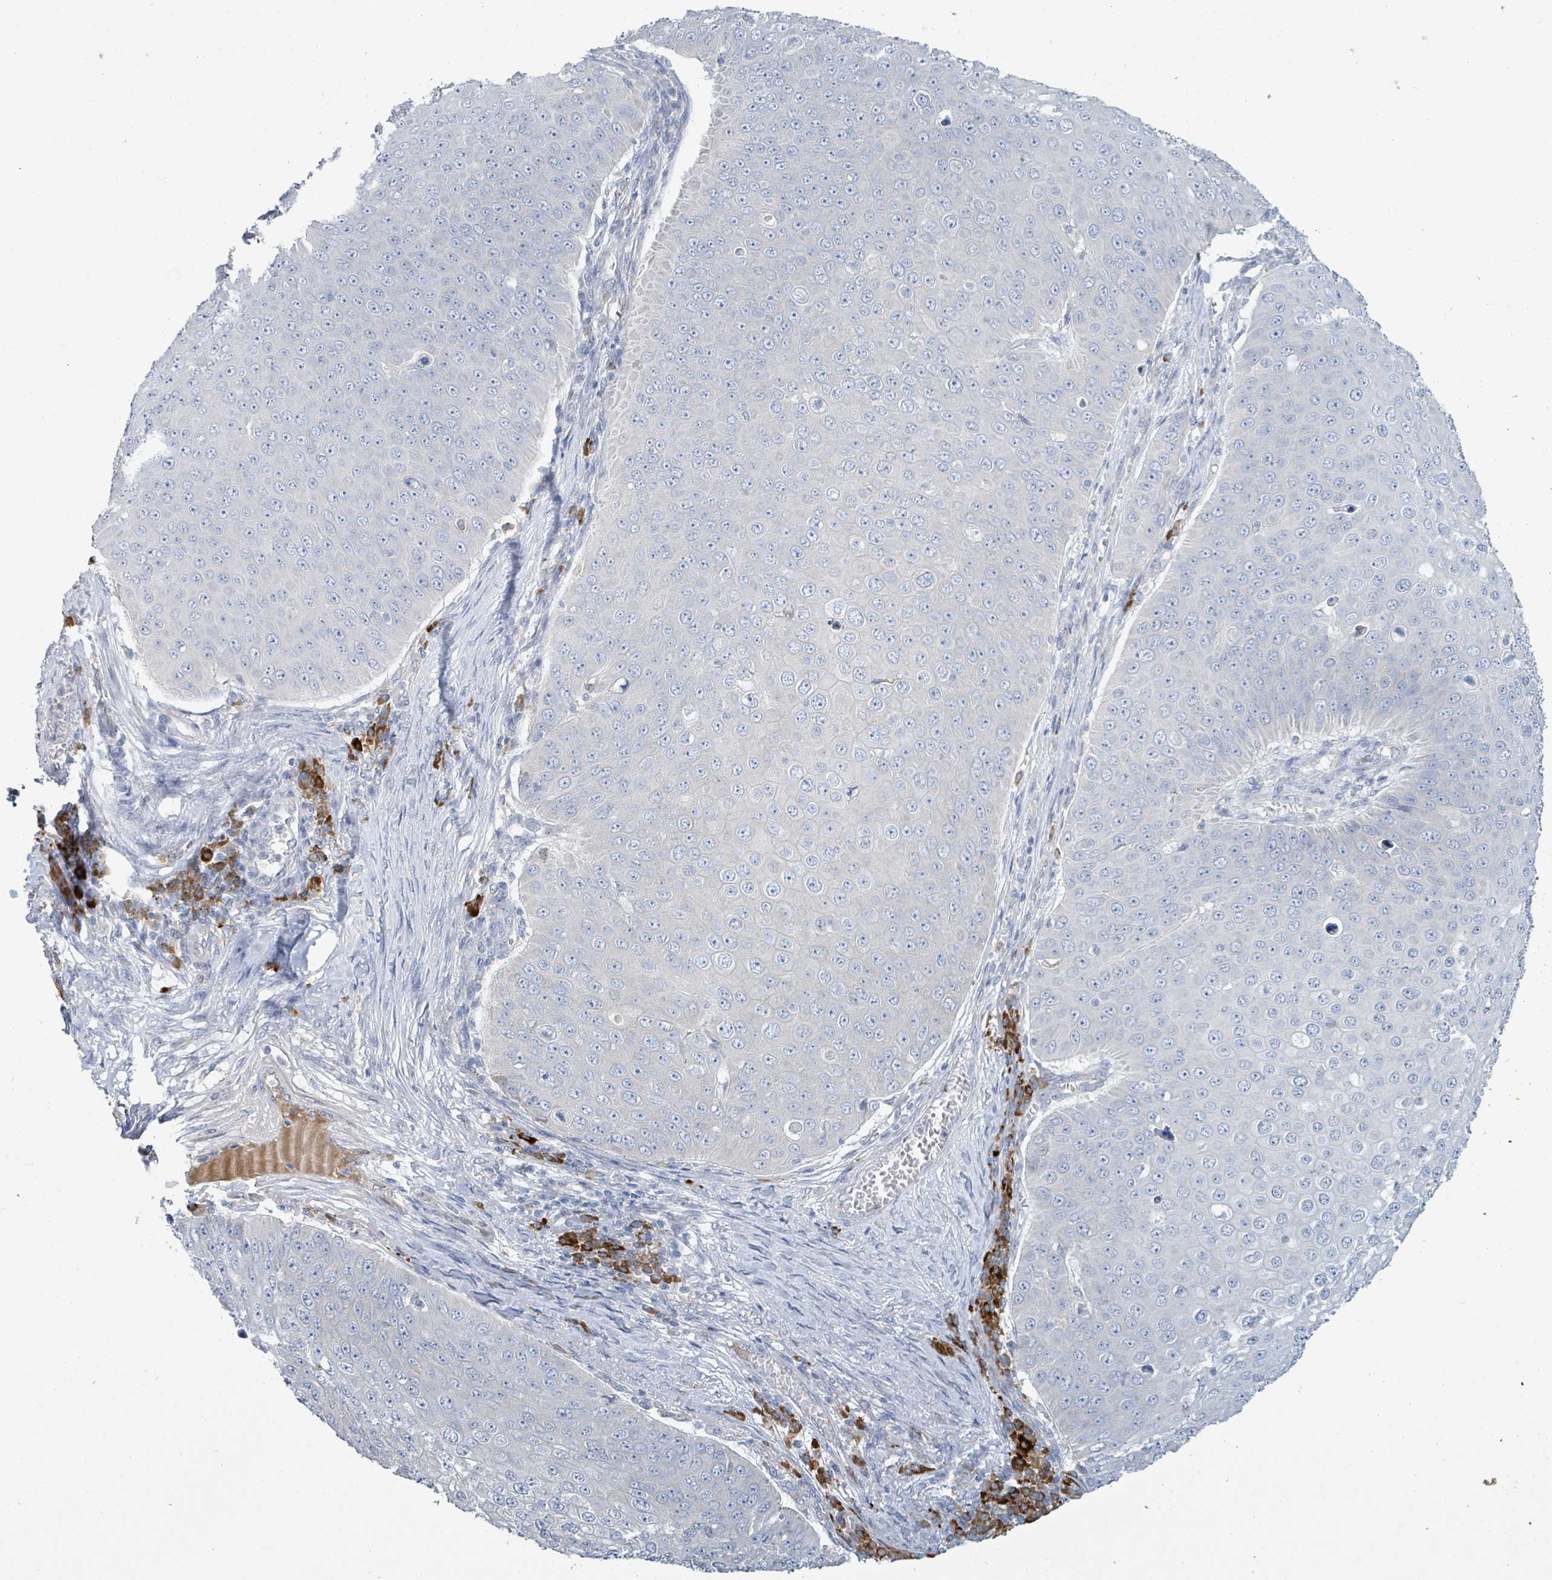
{"staining": {"intensity": "negative", "quantity": "none", "location": "none"}, "tissue": "skin cancer", "cell_type": "Tumor cells", "image_type": "cancer", "snomed": [{"axis": "morphology", "description": "Squamous cell carcinoma, NOS"}, {"axis": "topography", "description": "Skin"}], "caption": "Skin squamous cell carcinoma was stained to show a protein in brown. There is no significant positivity in tumor cells.", "gene": "SIRPB1", "patient": {"sex": "male", "age": 71}}